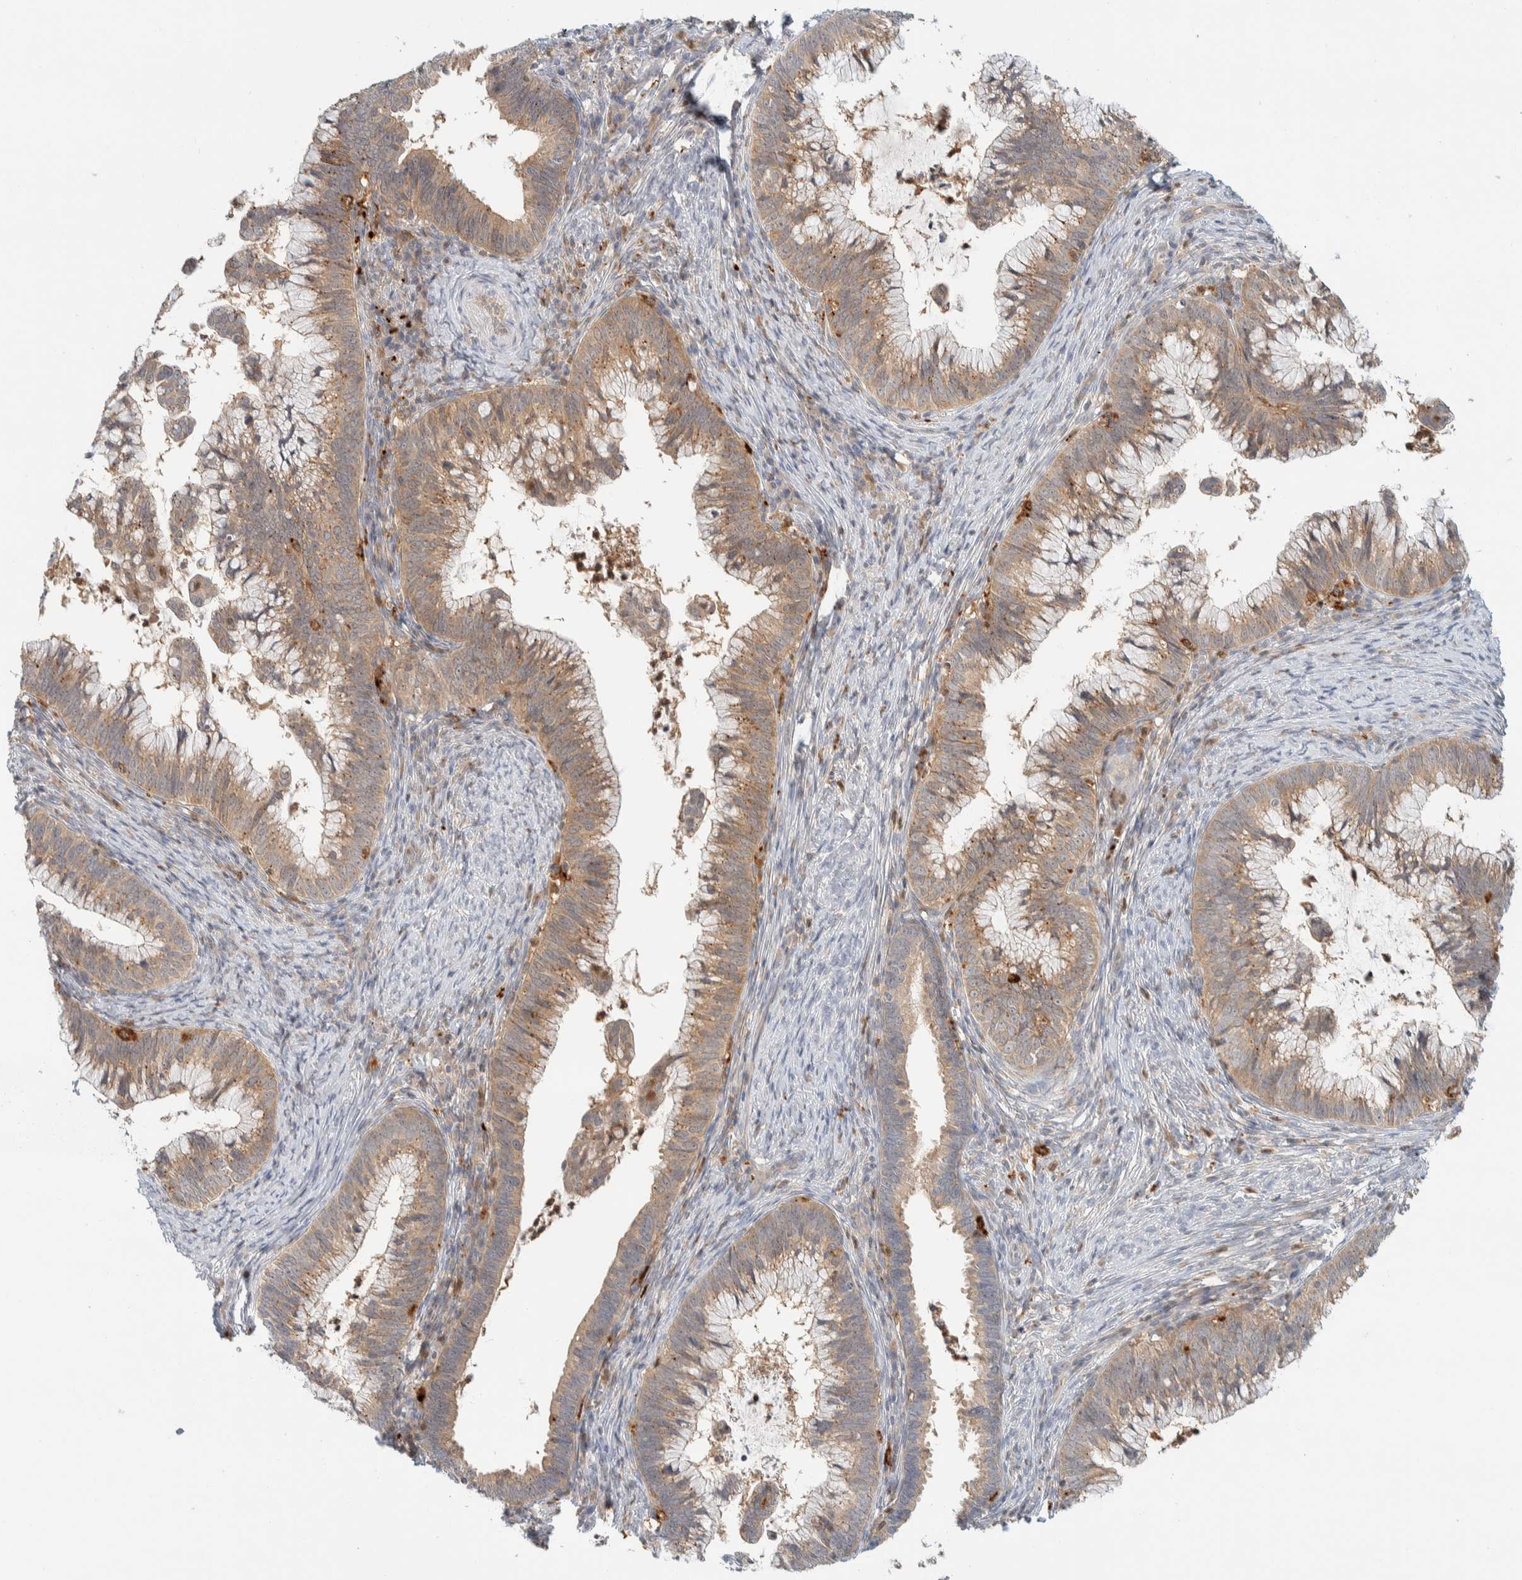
{"staining": {"intensity": "moderate", "quantity": ">75%", "location": "cytoplasmic/membranous"}, "tissue": "cervical cancer", "cell_type": "Tumor cells", "image_type": "cancer", "snomed": [{"axis": "morphology", "description": "Adenocarcinoma, NOS"}, {"axis": "topography", "description": "Cervix"}], "caption": "Brown immunohistochemical staining in adenocarcinoma (cervical) demonstrates moderate cytoplasmic/membranous staining in approximately >75% of tumor cells.", "gene": "GCLM", "patient": {"sex": "female", "age": 36}}